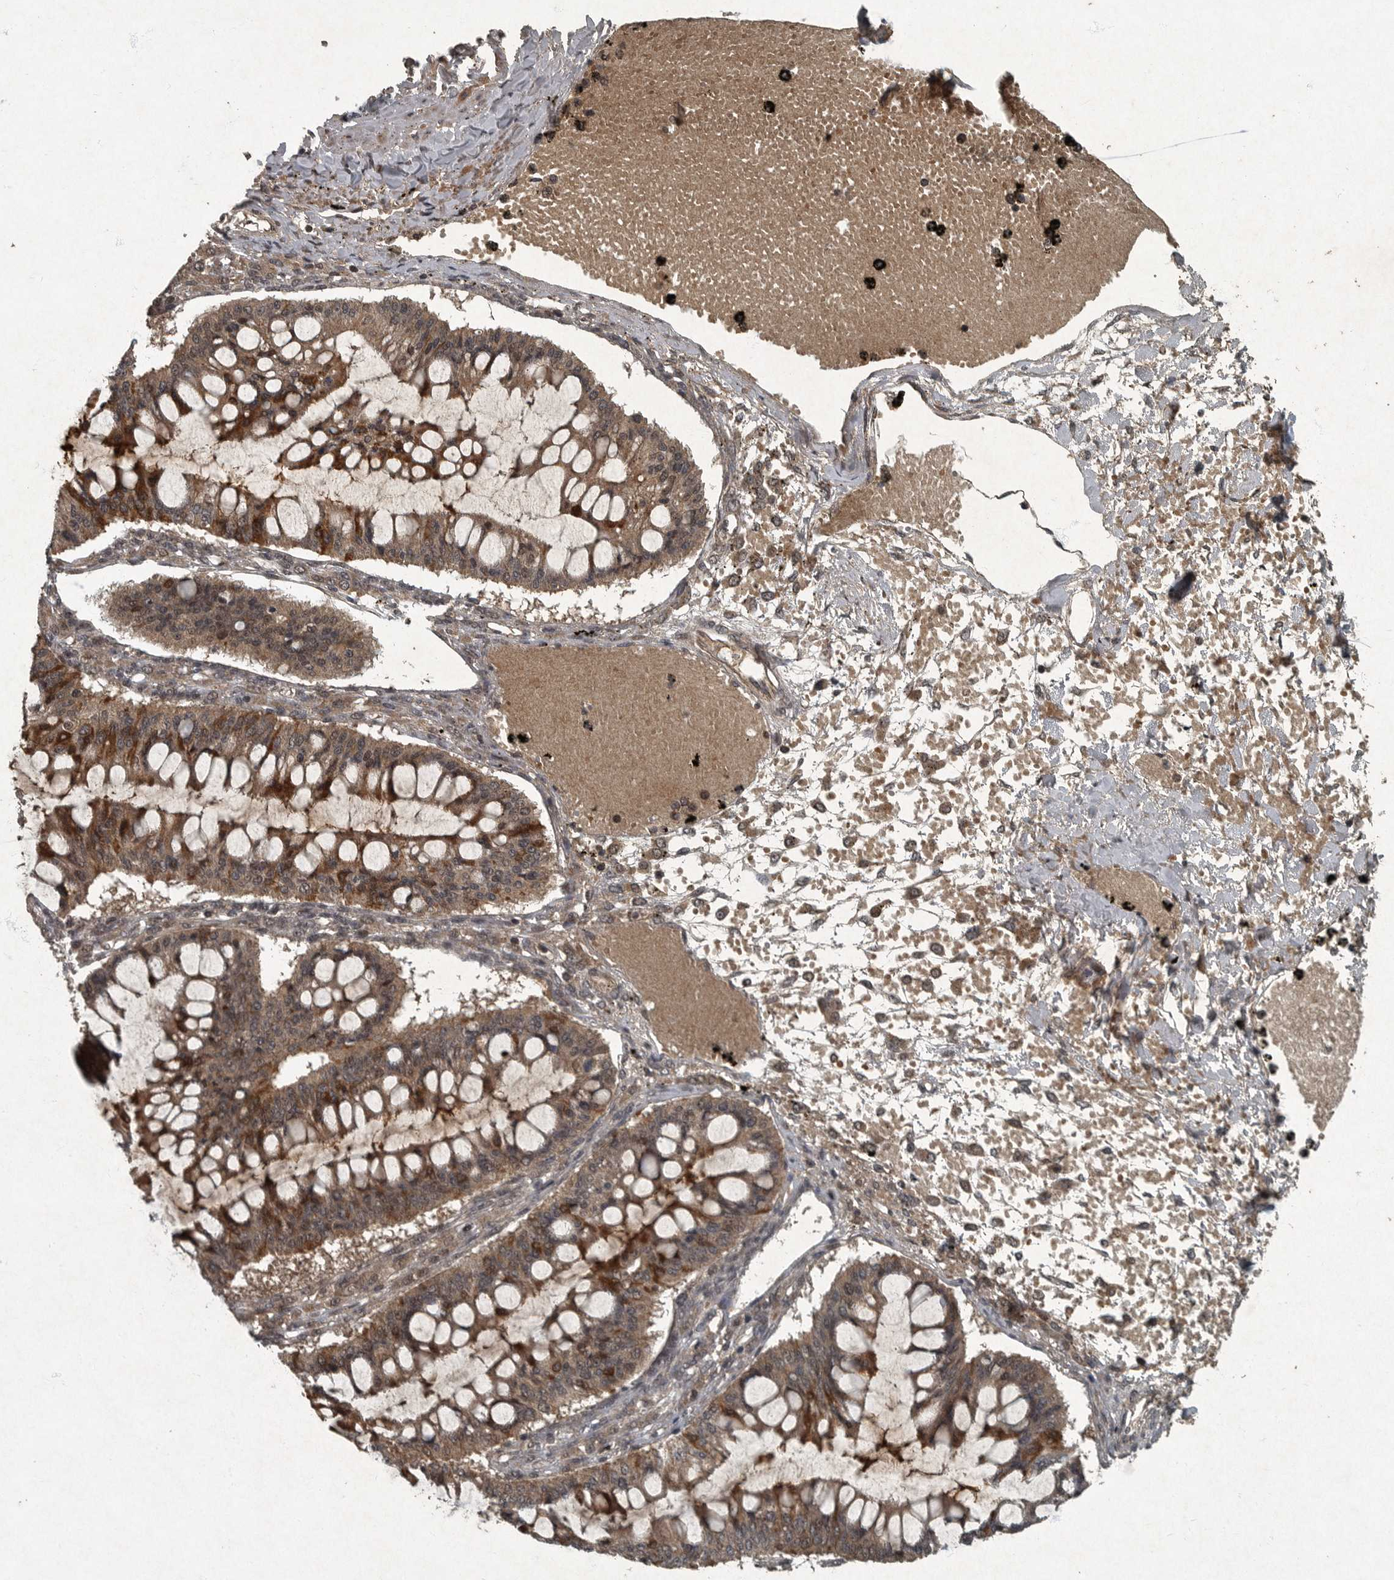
{"staining": {"intensity": "moderate", "quantity": ">75%", "location": "cytoplasmic/membranous"}, "tissue": "ovarian cancer", "cell_type": "Tumor cells", "image_type": "cancer", "snomed": [{"axis": "morphology", "description": "Cystadenocarcinoma, mucinous, NOS"}, {"axis": "topography", "description": "Ovary"}], "caption": "Protein staining of mucinous cystadenocarcinoma (ovarian) tissue exhibits moderate cytoplasmic/membranous positivity in about >75% of tumor cells.", "gene": "FOXO1", "patient": {"sex": "female", "age": 73}}